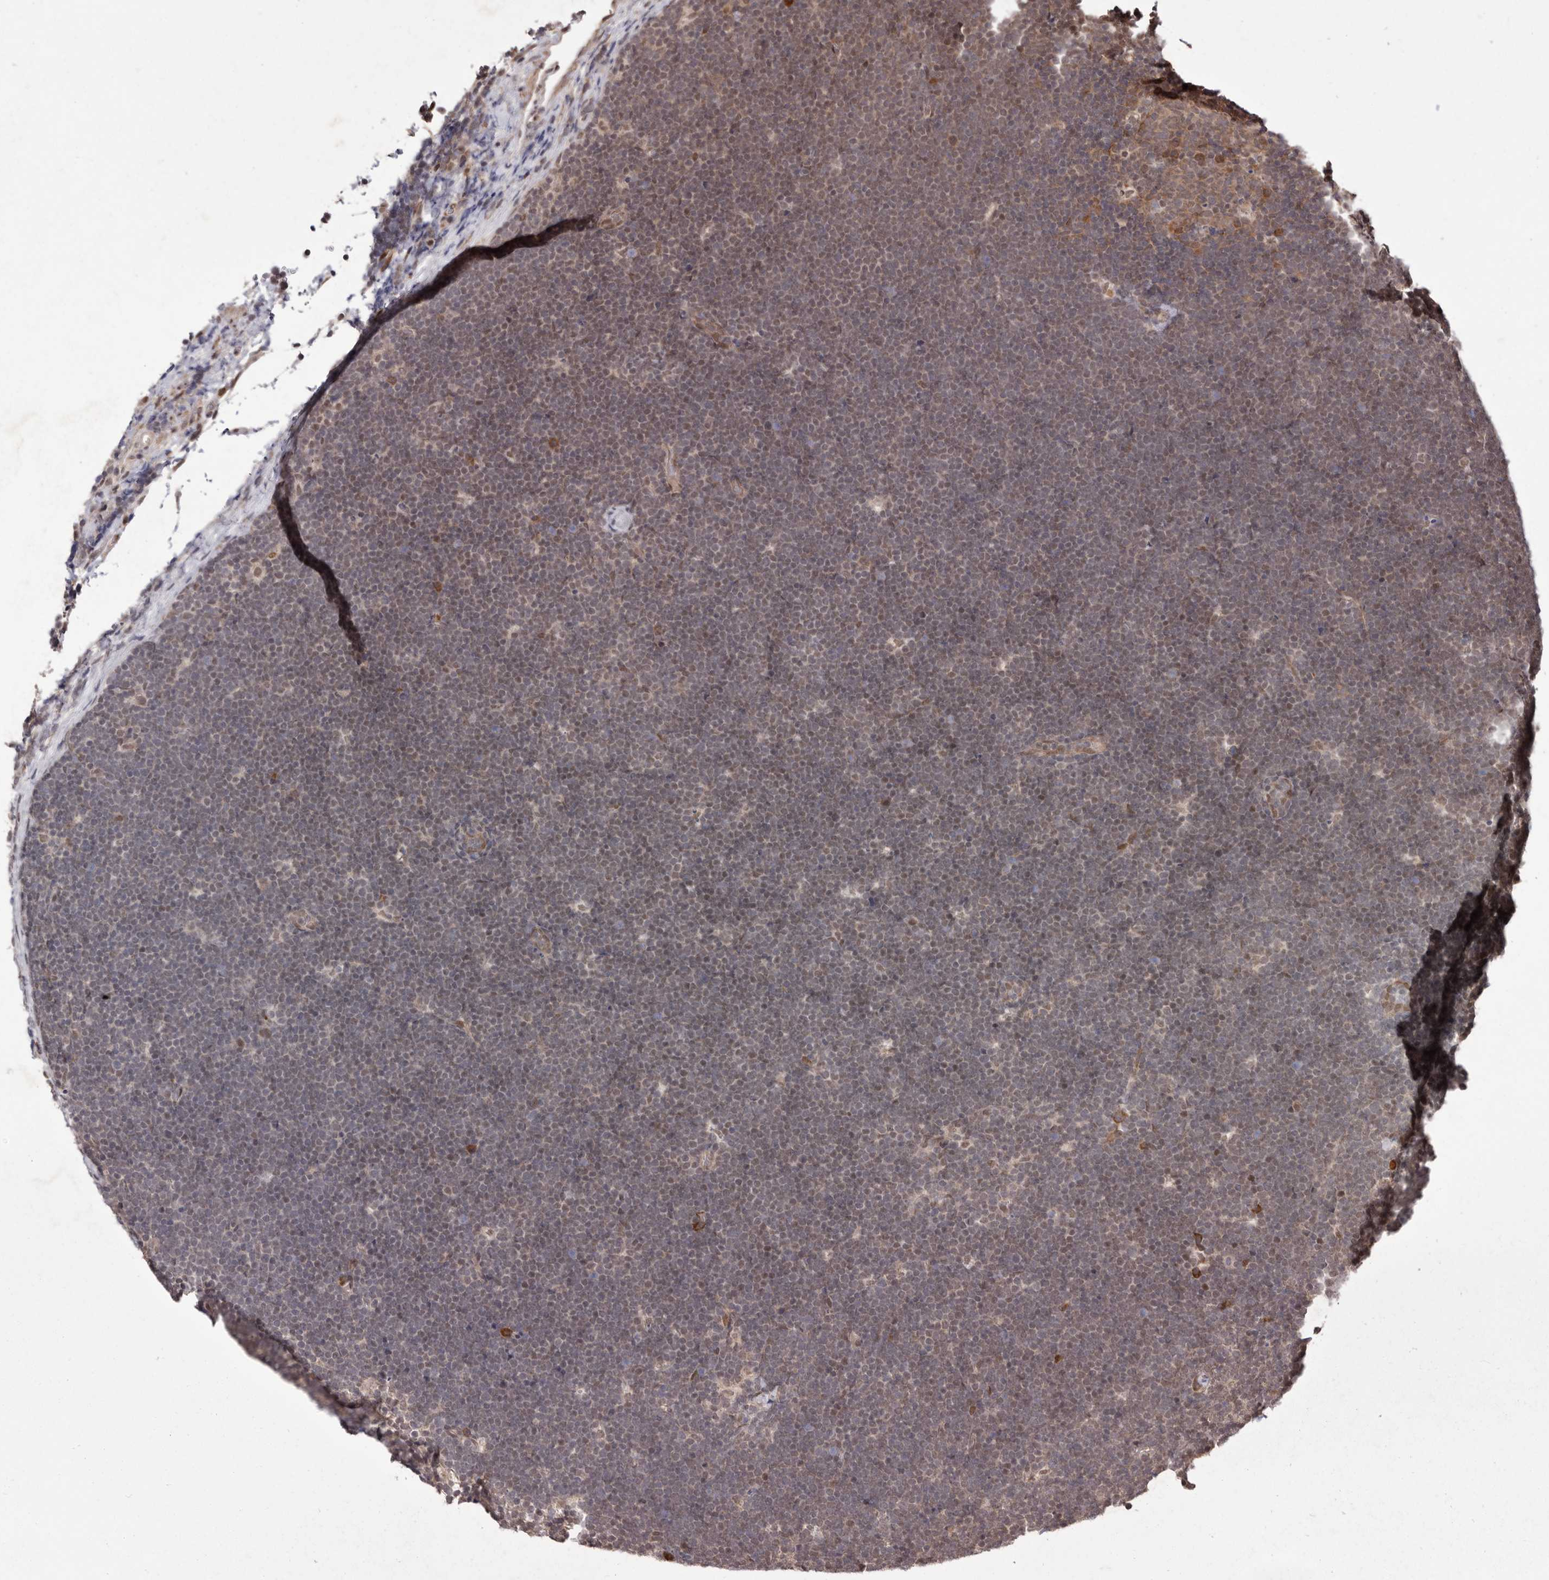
{"staining": {"intensity": "weak", "quantity": "25%-75%", "location": "cytoplasmic/membranous,nuclear"}, "tissue": "lymphoma", "cell_type": "Tumor cells", "image_type": "cancer", "snomed": [{"axis": "morphology", "description": "Malignant lymphoma, non-Hodgkin's type, High grade"}, {"axis": "topography", "description": "Lymph node"}], "caption": "Protein analysis of lymphoma tissue demonstrates weak cytoplasmic/membranous and nuclear expression in approximately 25%-75% of tumor cells.", "gene": "LRGUK", "patient": {"sex": "male", "age": 13}}